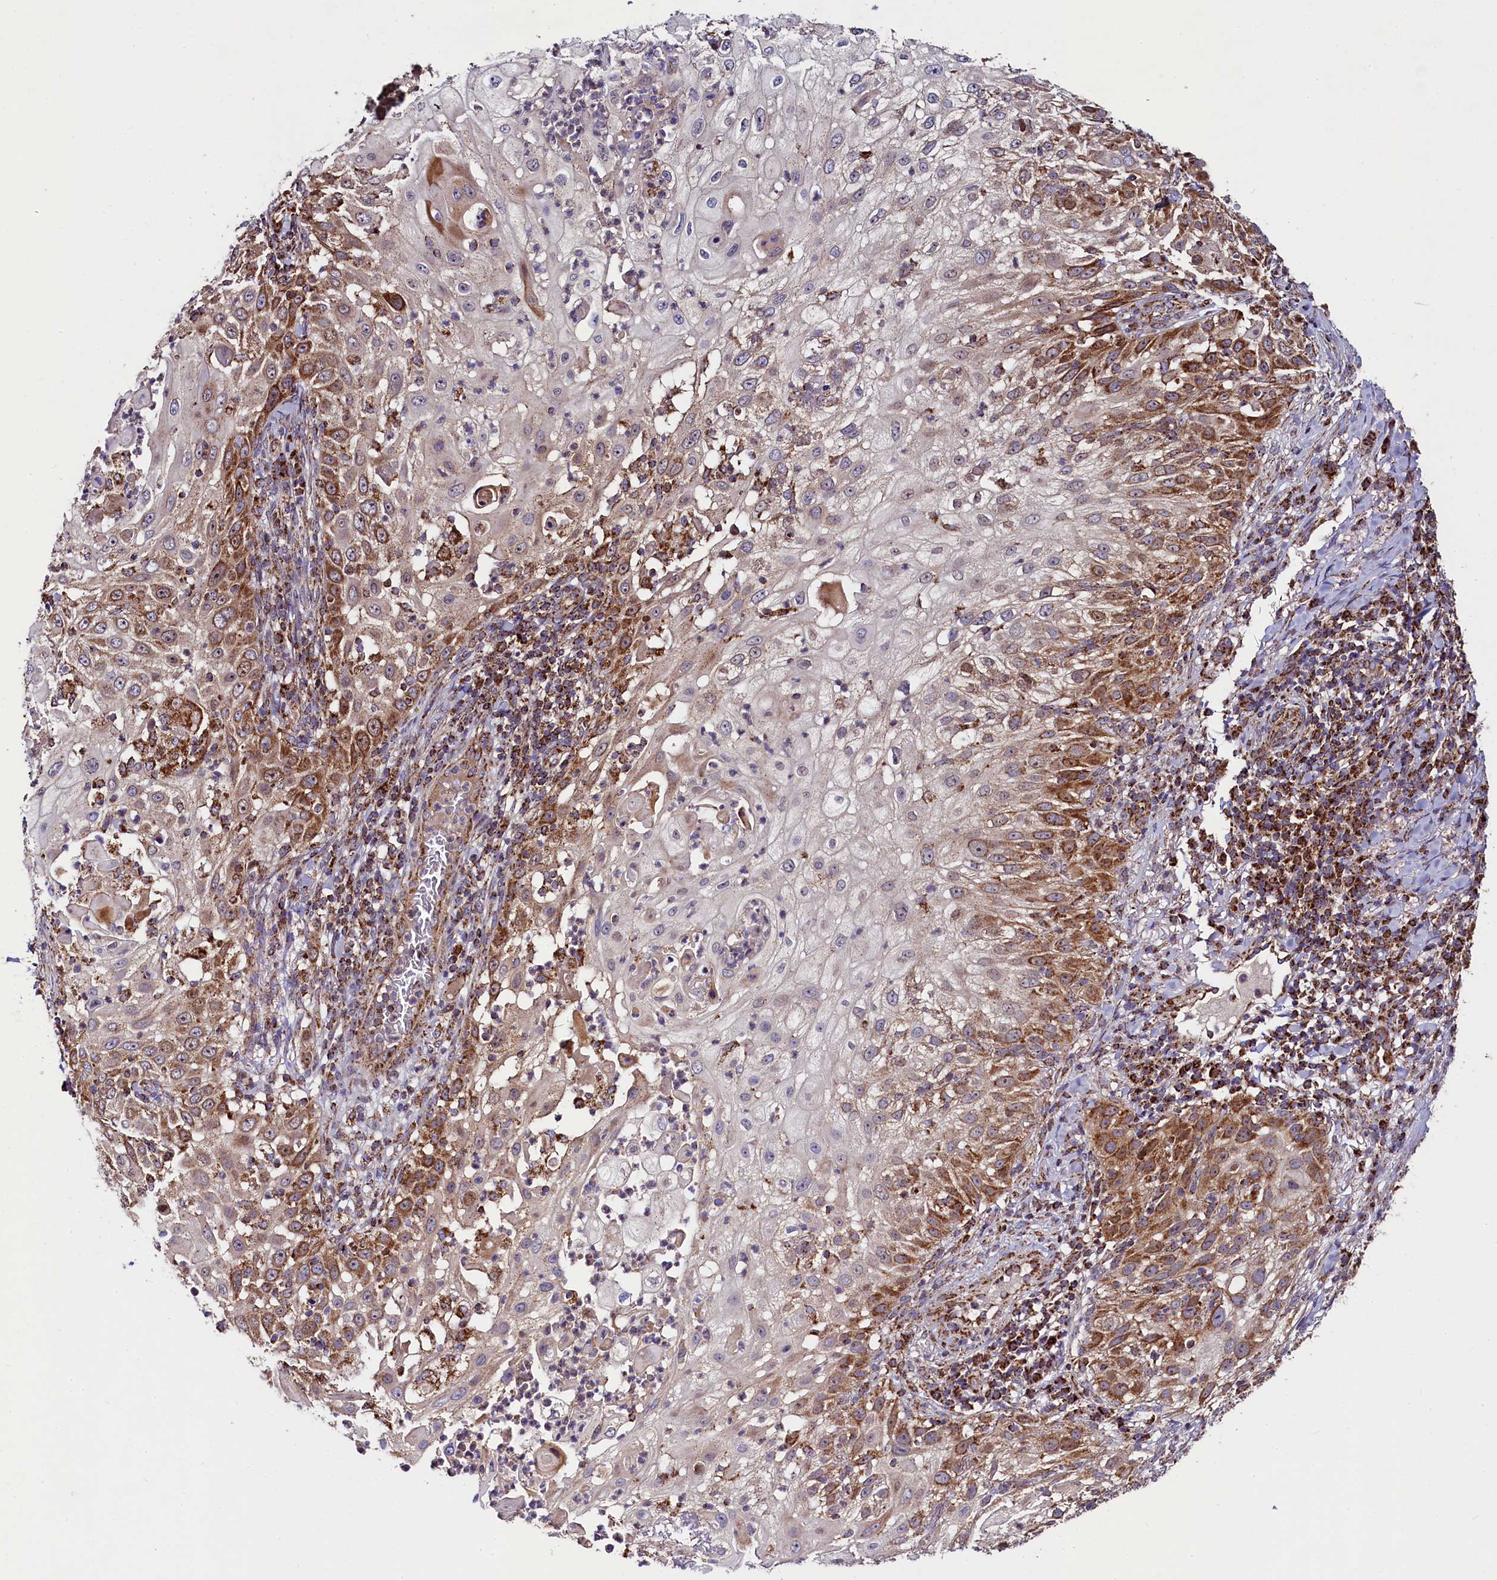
{"staining": {"intensity": "strong", "quantity": "25%-75%", "location": "cytoplasmic/membranous"}, "tissue": "skin cancer", "cell_type": "Tumor cells", "image_type": "cancer", "snomed": [{"axis": "morphology", "description": "Squamous cell carcinoma, NOS"}, {"axis": "topography", "description": "Skin"}], "caption": "A brown stain shows strong cytoplasmic/membranous positivity of a protein in human skin squamous cell carcinoma tumor cells.", "gene": "CLYBL", "patient": {"sex": "female", "age": 44}}